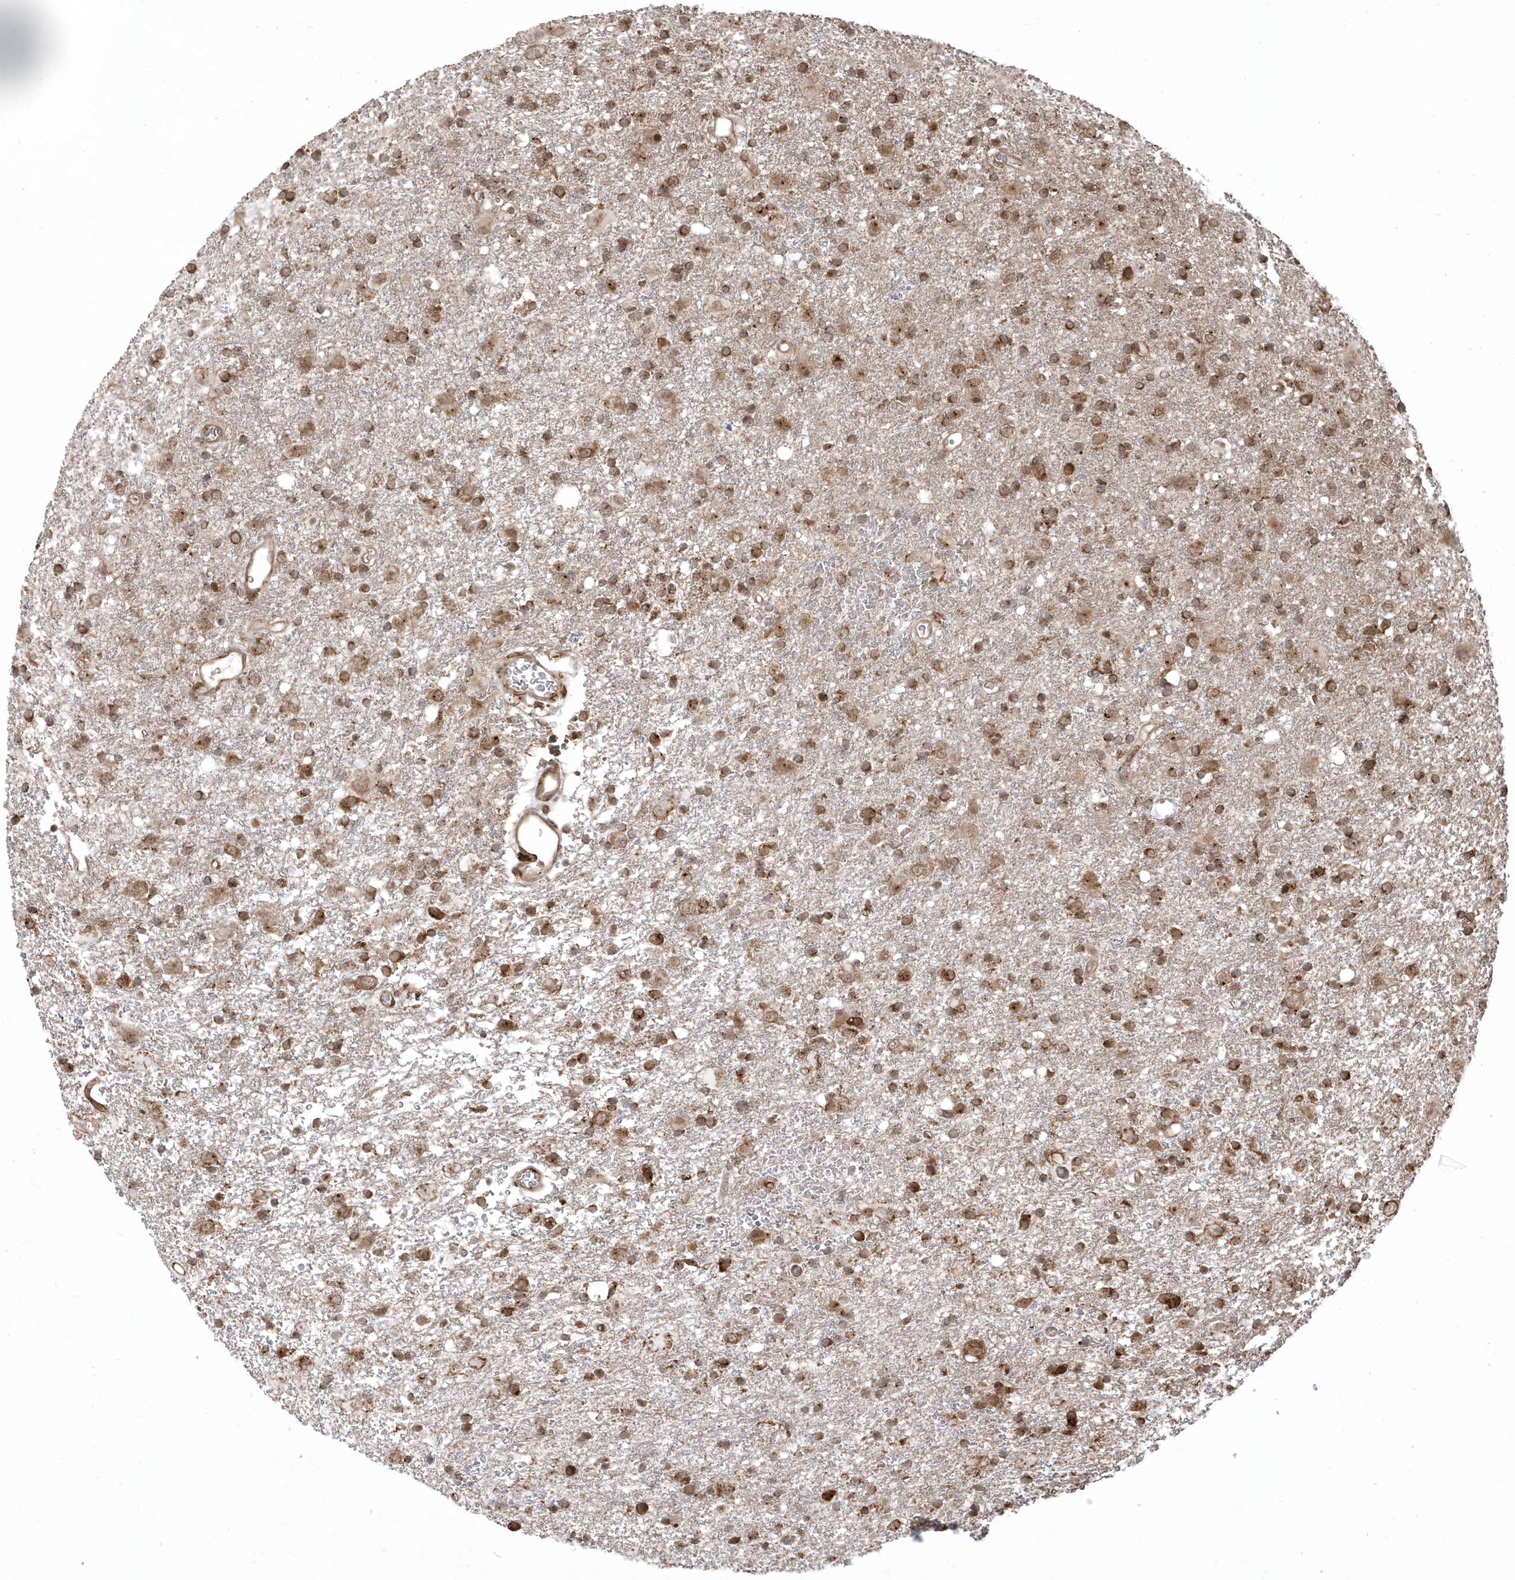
{"staining": {"intensity": "moderate", "quantity": ">75%", "location": "cytoplasmic/membranous"}, "tissue": "glioma", "cell_type": "Tumor cells", "image_type": "cancer", "snomed": [{"axis": "morphology", "description": "Glioma, malignant, Low grade"}, {"axis": "topography", "description": "Brain"}], "caption": "Brown immunohistochemical staining in human malignant low-grade glioma displays moderate cytoplasmic/membranous expression in approximately >75% of tumor cells.", "gene": "EPC2", "patient": {"sex": "male", "age": 65}}